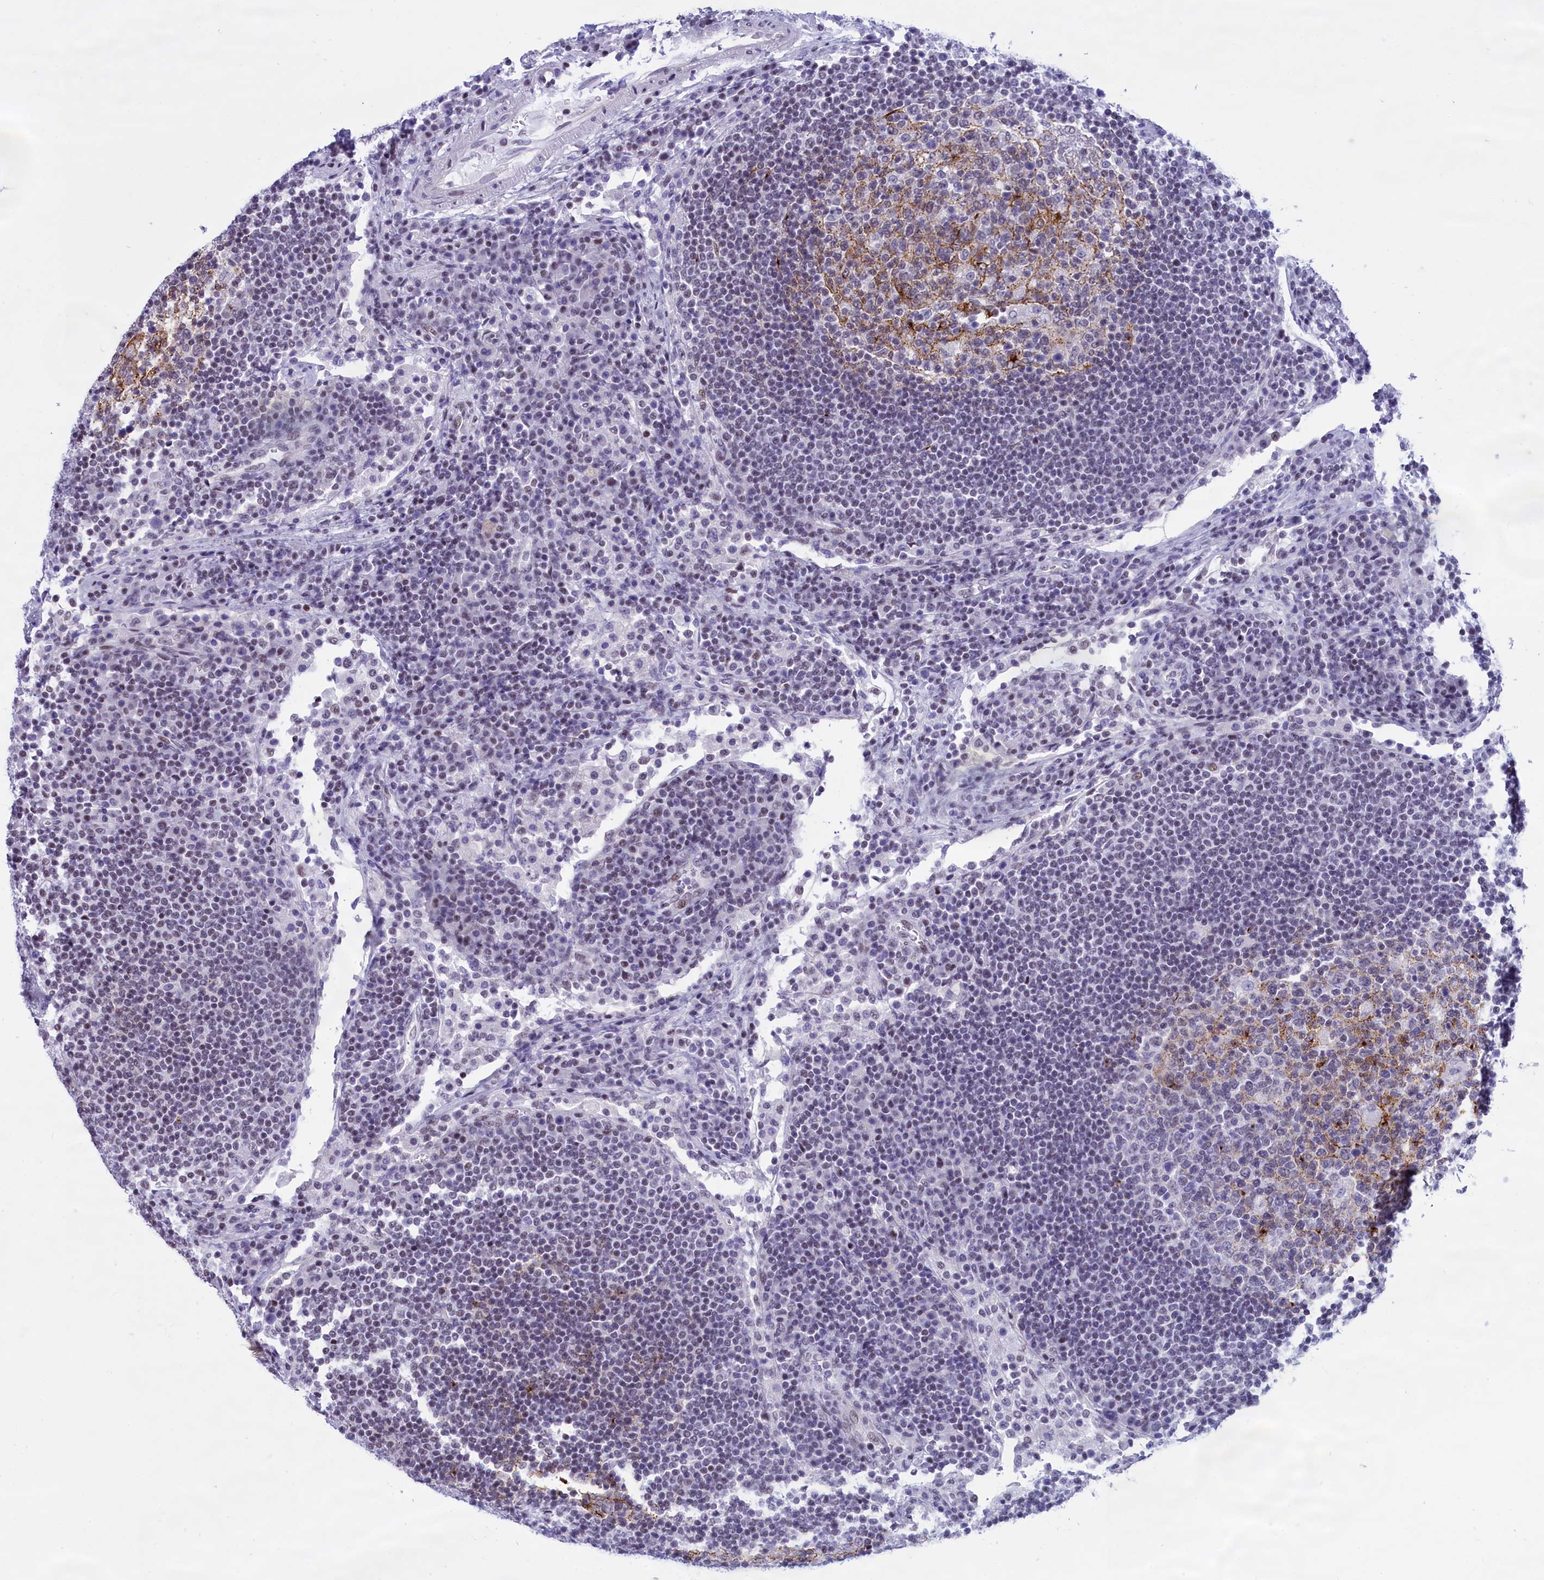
{"staining": {"intensity": "weak", "quantity": "25%-75%", "location": "cytoplasmic/membranous"}, "tissue": "lymph node", "cell_type": "Germinal center cells", "image_type": "normal", "snomed": [{"axis": "morphology", "description": "Normal tissue, NOS"}, {"axis": "topography", "description": "Lymph node"}], "caption": "The histopathology image demonstrates a brown stain indicating the presence of a protein in the cytoplasmic/membranous of germinal center cells in lymph node. The staining is performed using DAB (3,3'-diaminobenzidine) brown chromogen to label protein expression. The nuclei are counter-stained blue using hematoxylin.", "gene": "SPIRE2", "patient": {"sex": "female", "age": 53}}